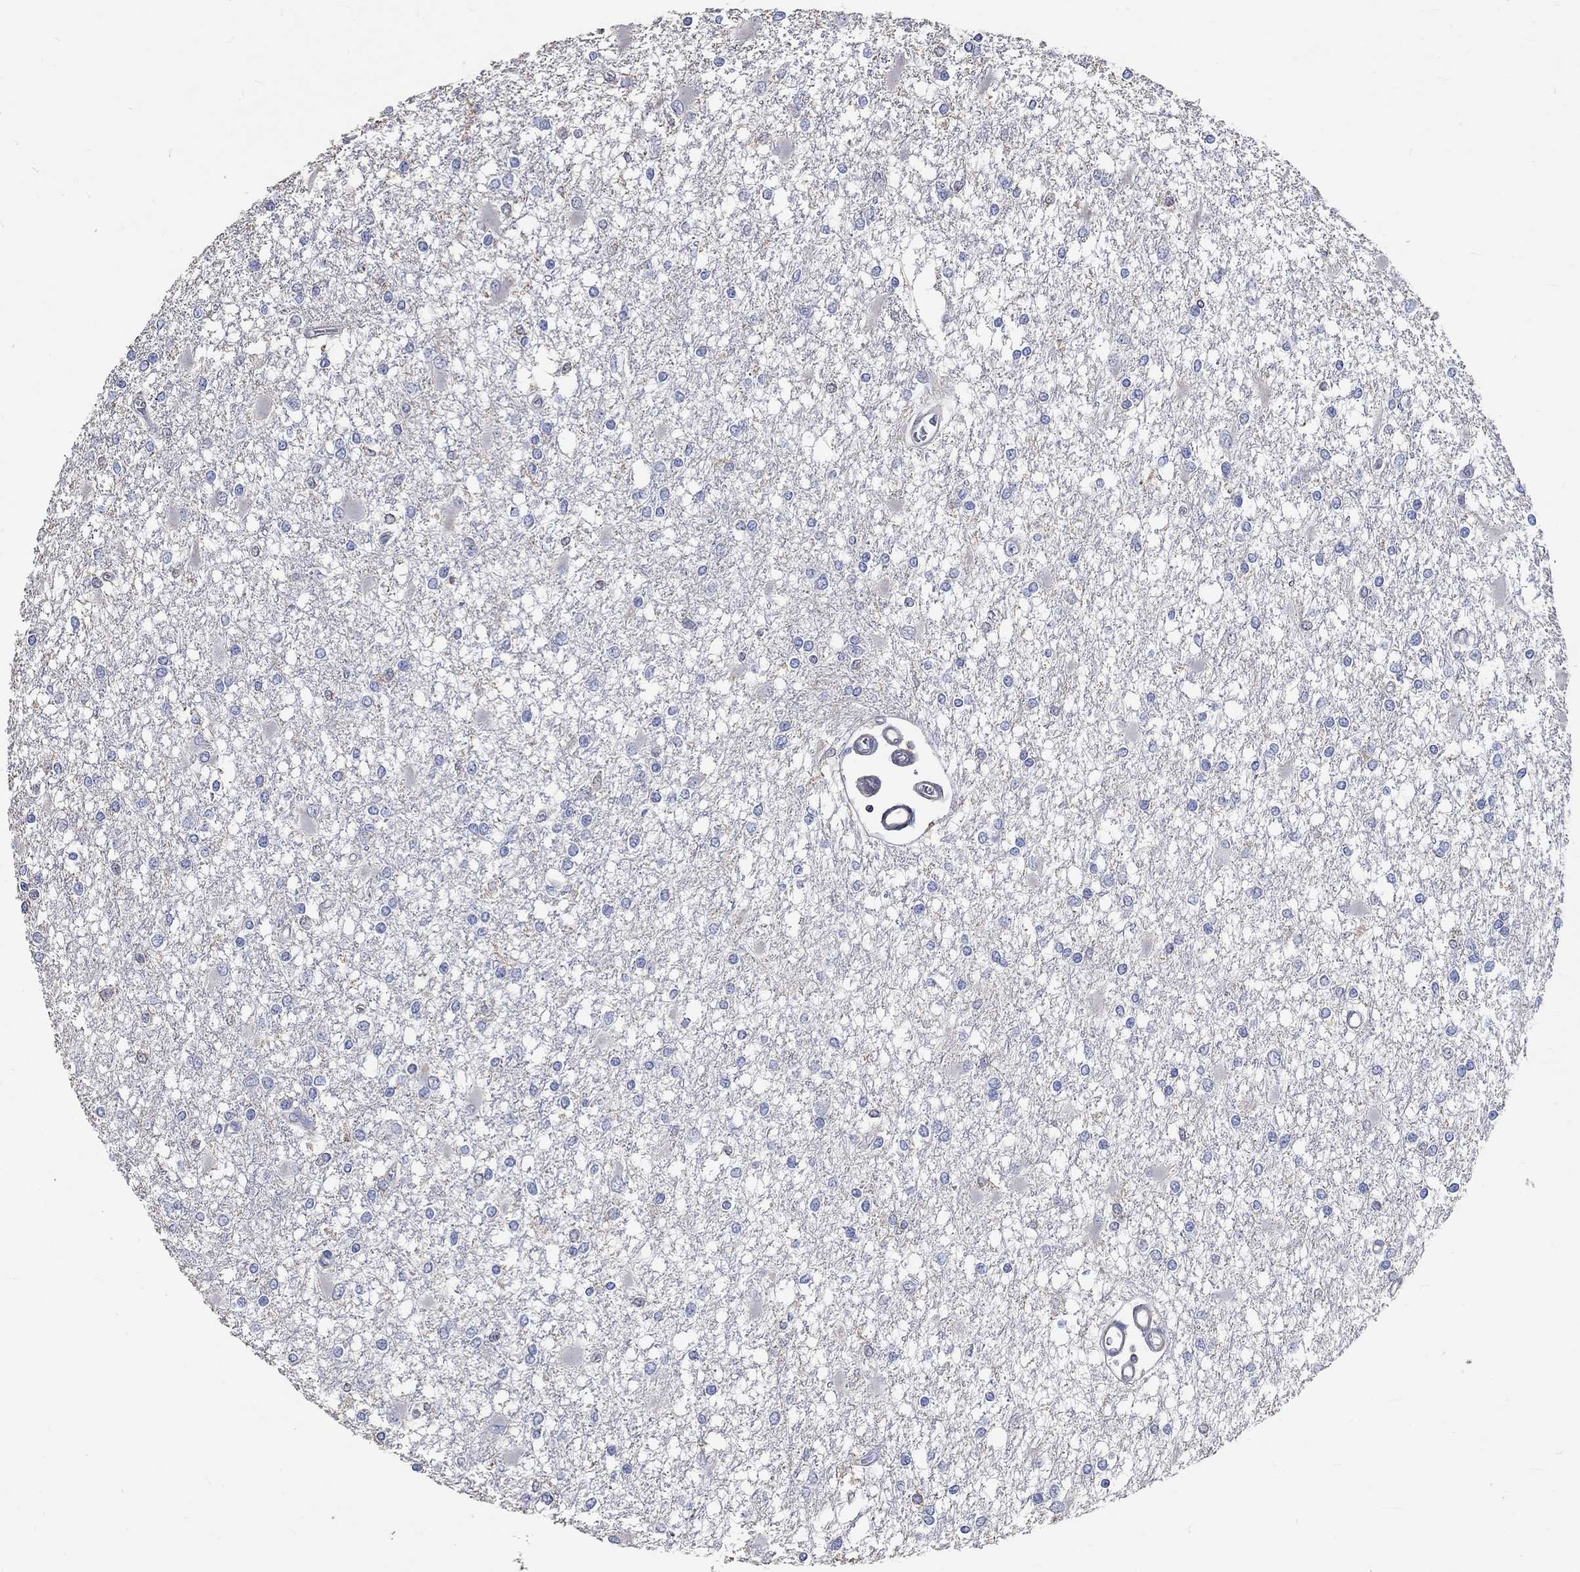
{"staining": {"intensity": "negative", "quantity": "none", "location": "none"}, "tissue": "glioma", "cell_type": "Tumor cells", "image_type": "cancer", "snomed": [{"axis": "morphology", "description": "Glioma, malignant, High grade"}, {"axis": "topography", "description": "Cerebral cortex"}], "caption": "This image is of glioma stained with immunohistochemistry to label a protein in brown with the nuclei are counter-stained blue. There is no positivity in tumor cells.", "gene": "TNFAIP8L3", "patient": {"sex": "male", "age": 79}}